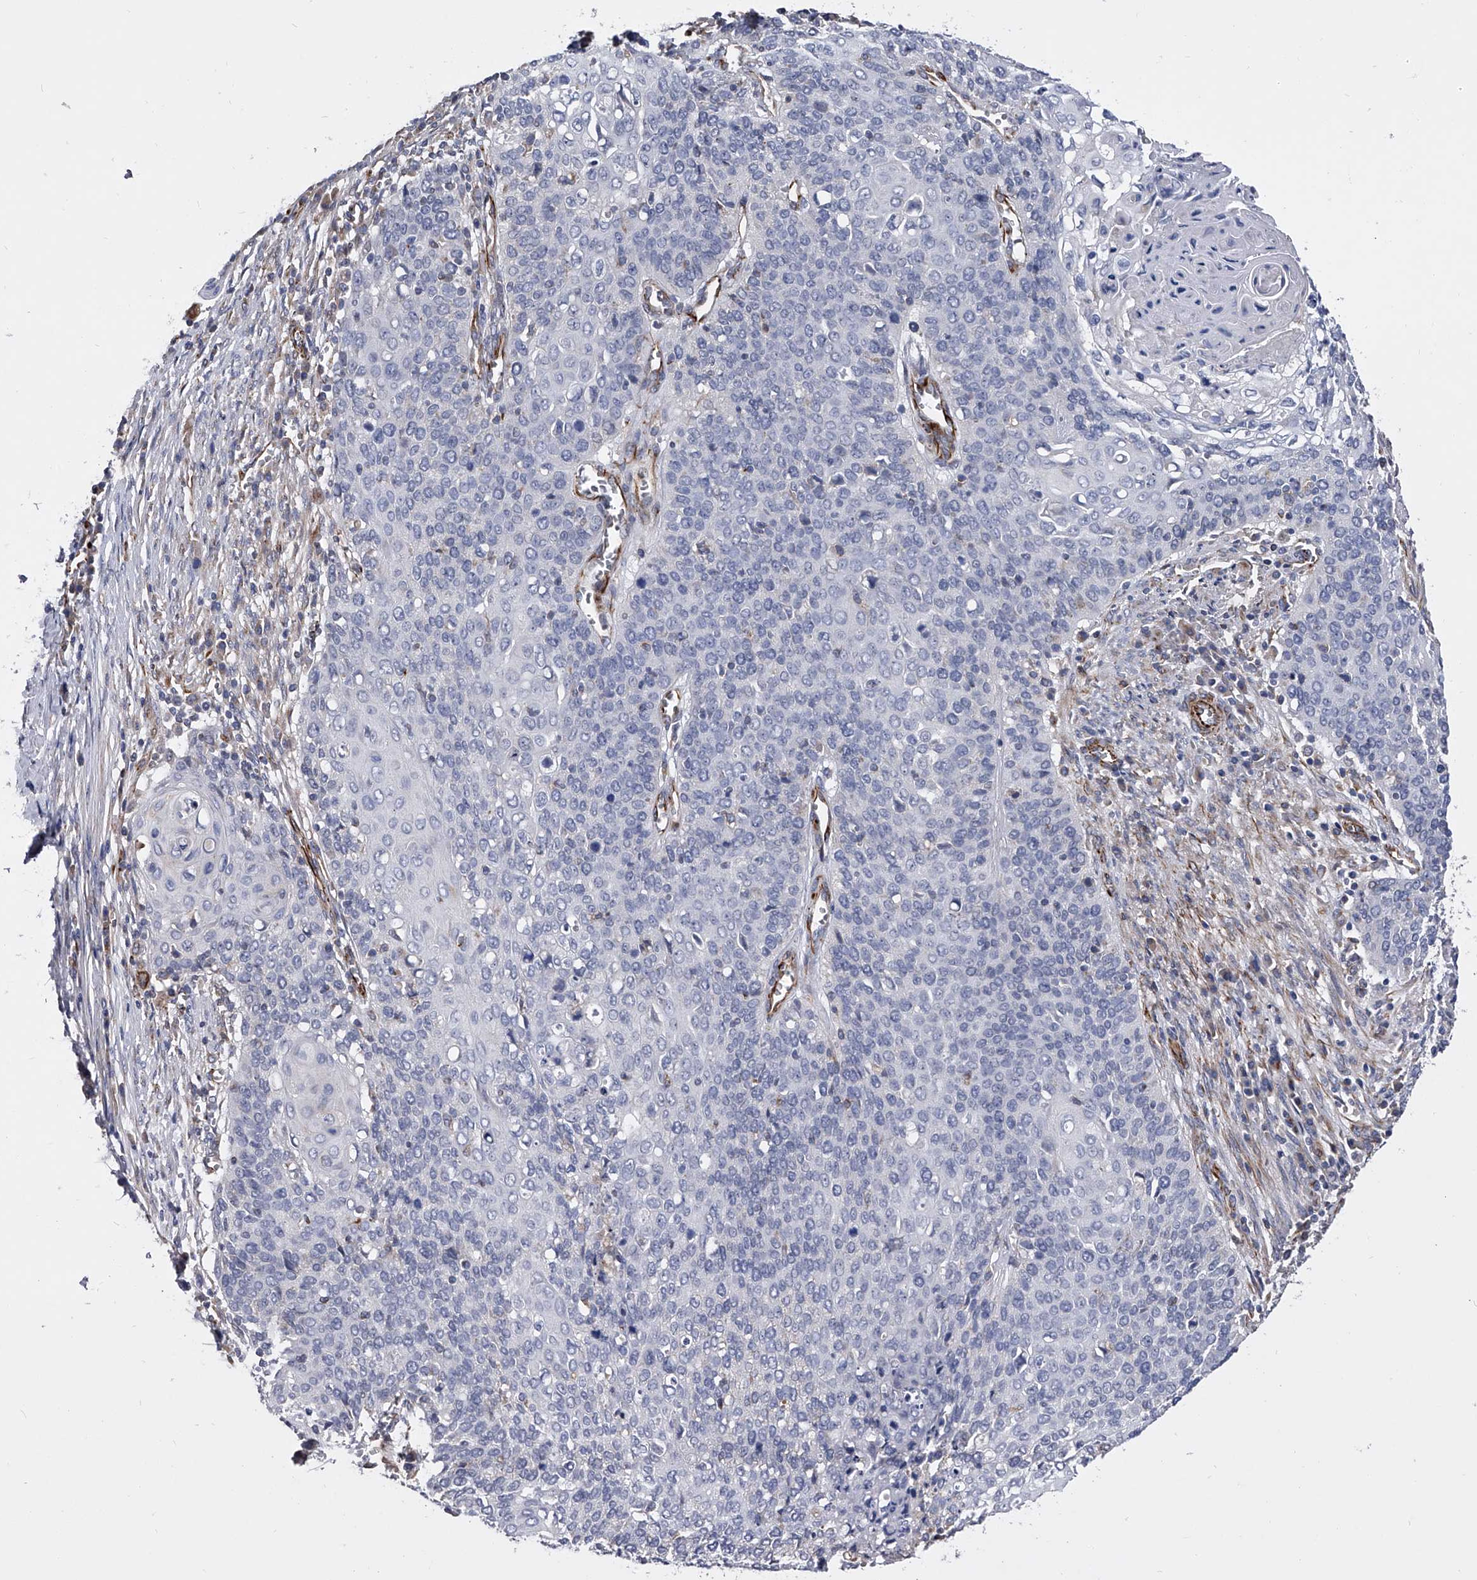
{"staining": {"intensity": "negative", "quantity": "none", "location": "none"}, "tissue": "cervical cancer", "cell_type": "Tumor cells", "image_type": "cancer", "snomed": [{"axis": "morphology", "description": "Squamous cell carcinoma, NOS"}, {"axis": "topography", "description": "Cervix"}], "caption": "Immunohistochemistry (IHC) histopathology image of human cervical cancer (squamous cell carcinoma) stained for a protein (brown), which displays no positivity in tumor cells. The staining is performed using DAB brown chromogen with nuclei counter-stained in using hematoxylin.", "gene": "EFCAB7", "patient": {"sex": "female", "age": 39}}